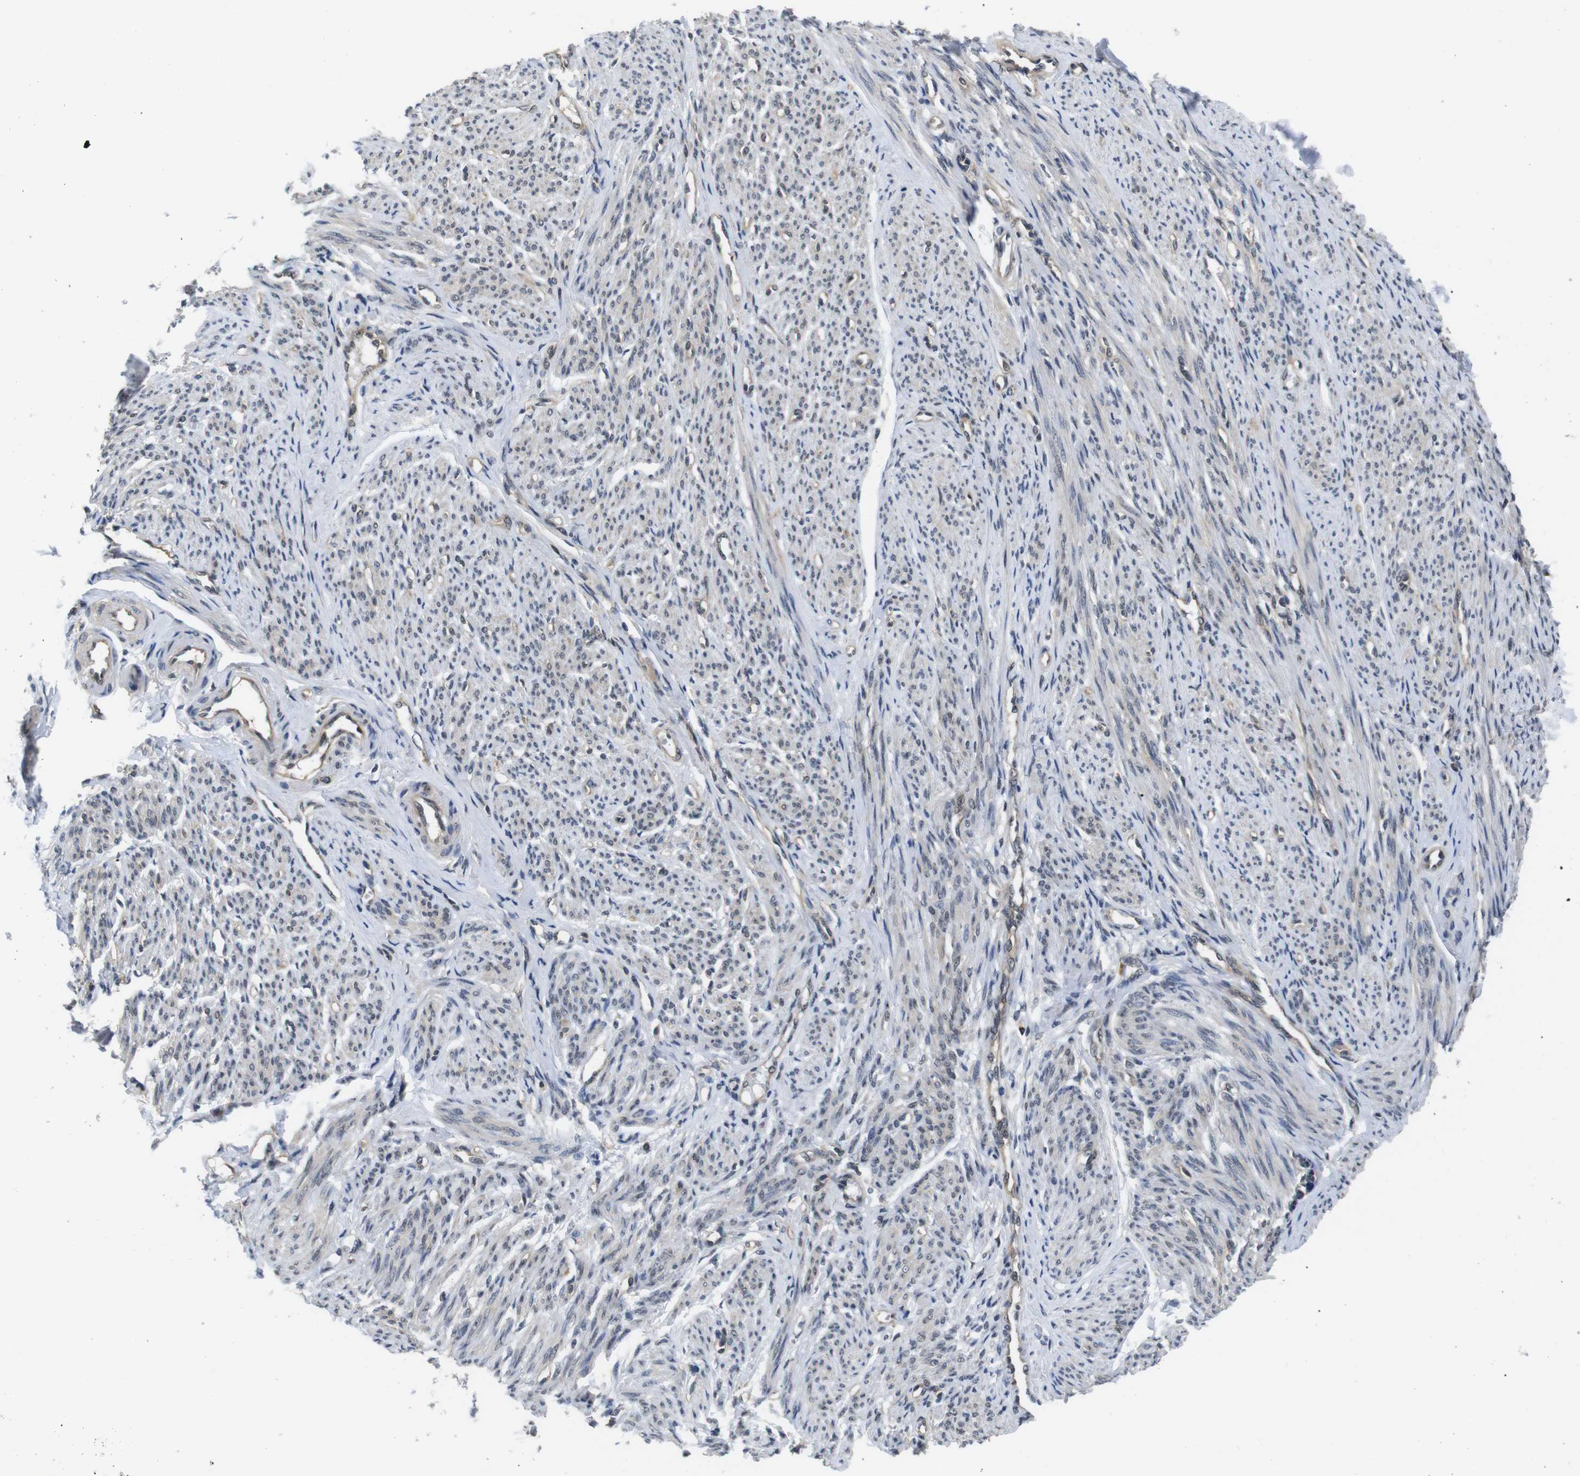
{"staining": {"intensity": "weak", "quantity": "25%-75%", "location": "cytoplasmic/membranous,nuclear"}, "tissue": "smooth muscle", "cell_type": "Smooth muscle cells", "image_type": "normal", "snomed": [{"axis": "morphology", "description": "Normal tissue, NOS"}, {"axis": "topography", "description": "Smooth muscle"}], "caption": "An immunohistochemistry (IHC) photomicrograph of unremarkable tissue is shown. Protein staining in brown labels weak cytoplasmic/membranous,nuclear positivity in smooth muscle within smooth muscle cells.", "gene": "UBXN1", "patient": {"sex": "female", "age": 65}}